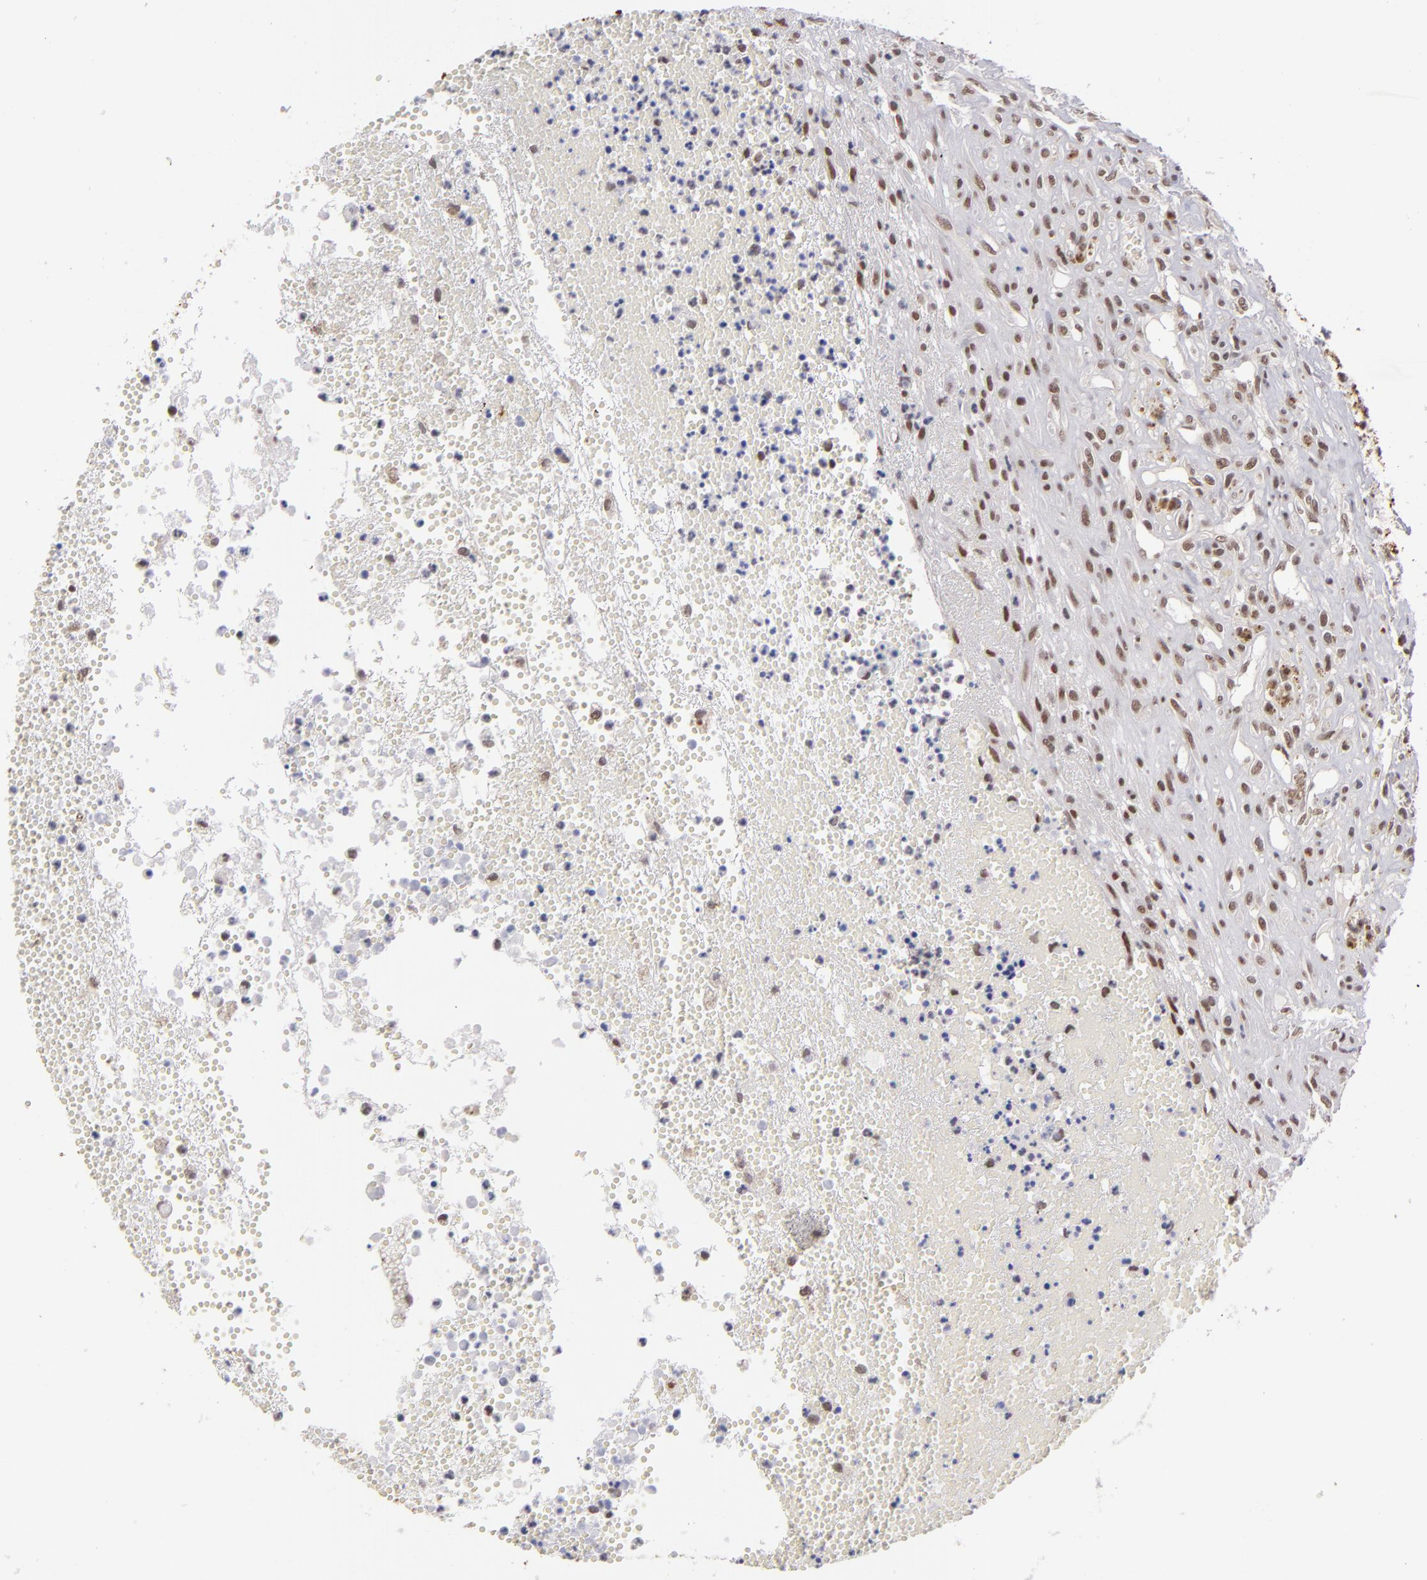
{"staining": {"intensity": "moderate", "quantity": ">75%", "location": "nuclear"}, "tissue": "glioma", "cell_type": "Tumor cells", "image_type": "cancer", "snomed": [{"axis": "morphology", "description": "Glioma, malignant, High grade"}, {"axis": "topography", "description": "Brain"}], "caption": "Immunohistochemistry staining of glioma, which demonstrates medium levels of moderate nuclear staining in approximately >75% of tumor cells indicating moderate nuclear protein positivity. The staining was performed using DAB (brown) for protein detection and nuclei were counterstained in hematoxylin (blue).", "gene": "MLLT3", "patient": {"sex": "male", "age": 66}}